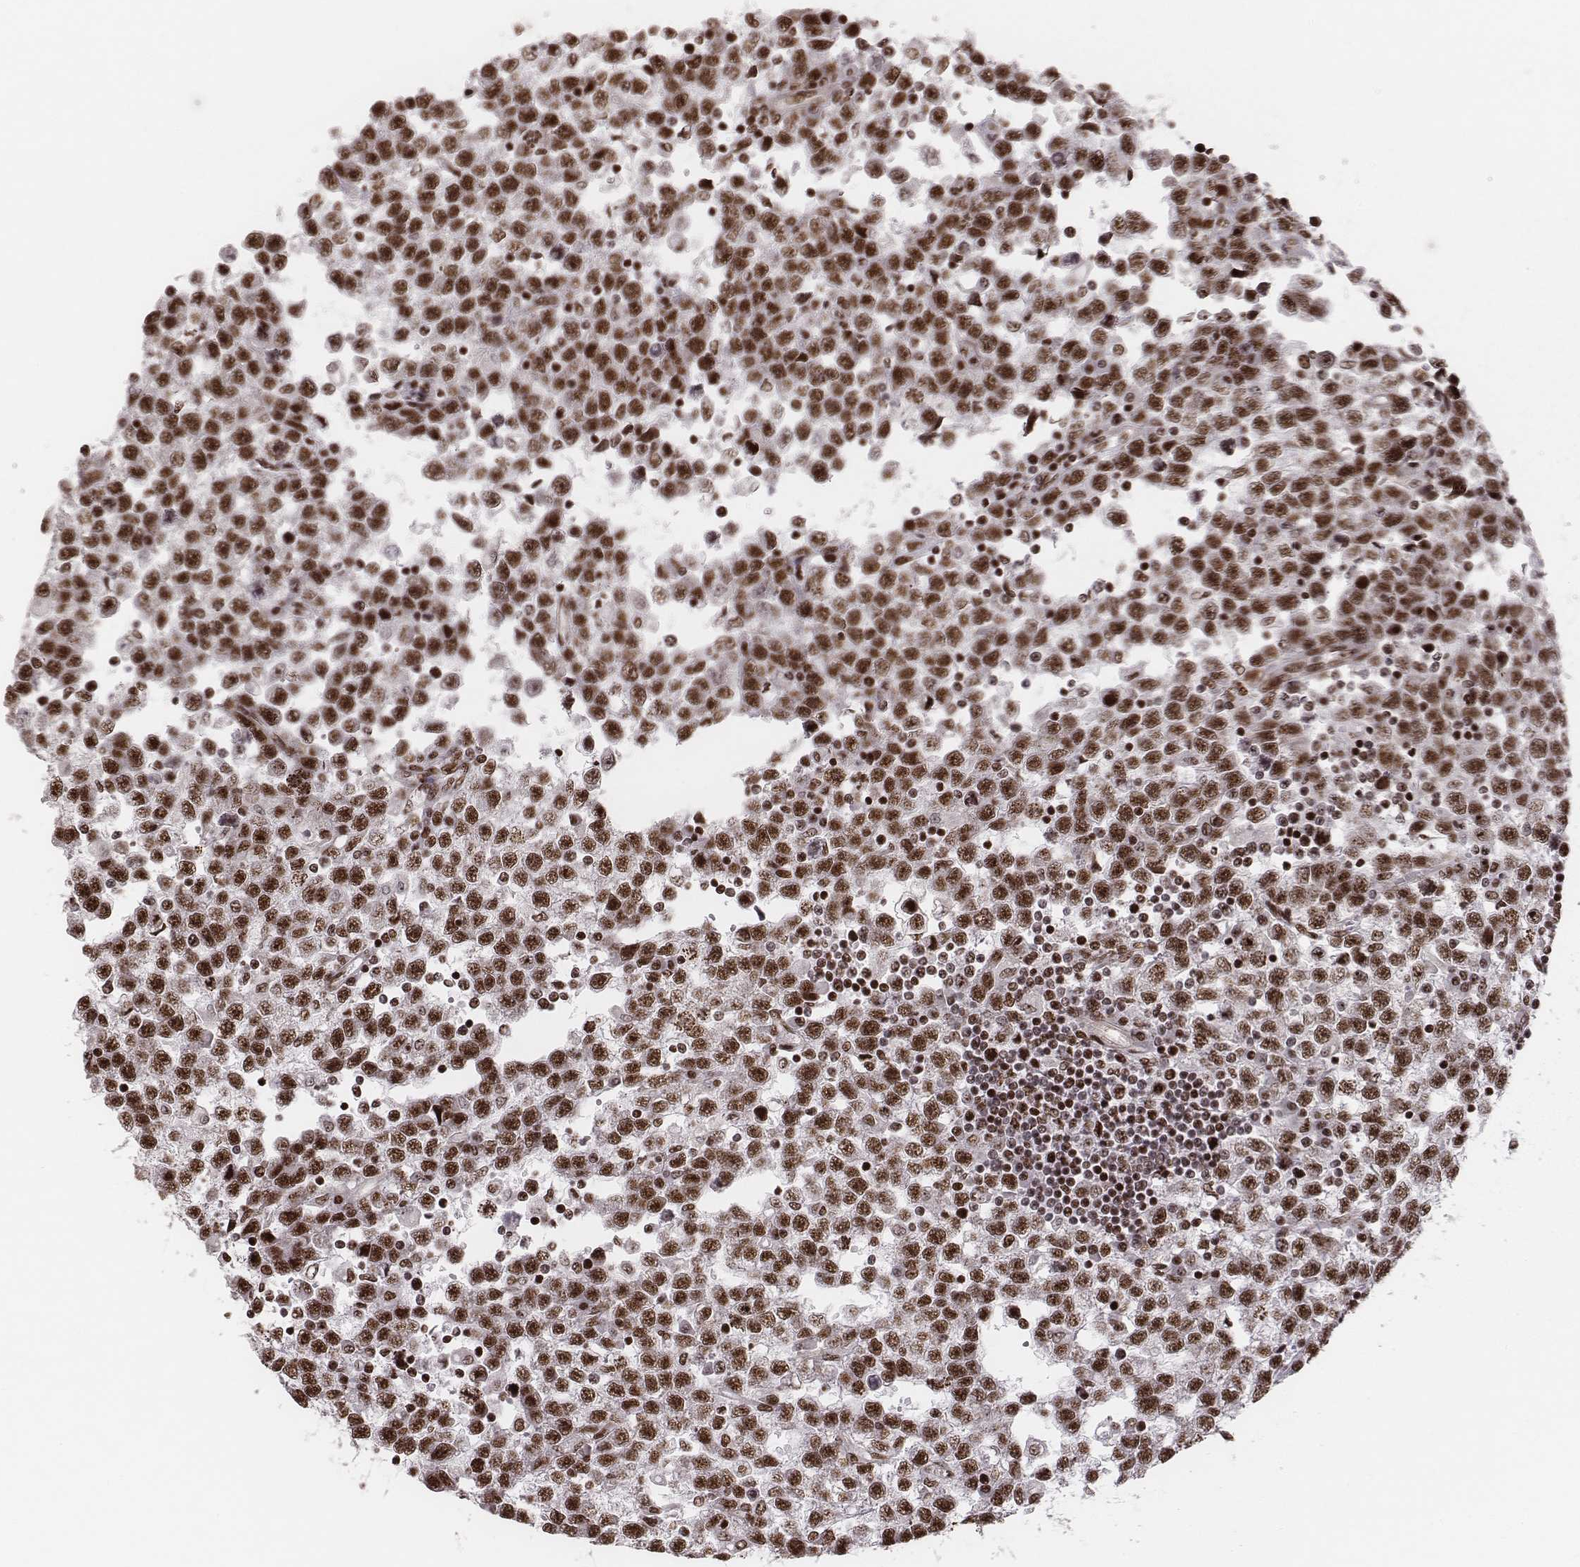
{"staining": {"intensity": "moderate", "quantity": ">75%", "location": "nuclear"}, "tissue": "testis cancer", "cell_type": "Tumor cells", "image_type": "cancer", "snomed": [{"axis": "morphology", "description": "Seminoma, NOS"}, {"axis": "topography", "description": "Testis"}], "caption": "This photomicrograph reveals immunohistochemistry staining of testis cancer, with medium moderate nuclear staining in about >75% of tumor cells.", "gene": "VRK3", "patient": {"sex": "male", "age": 34}}